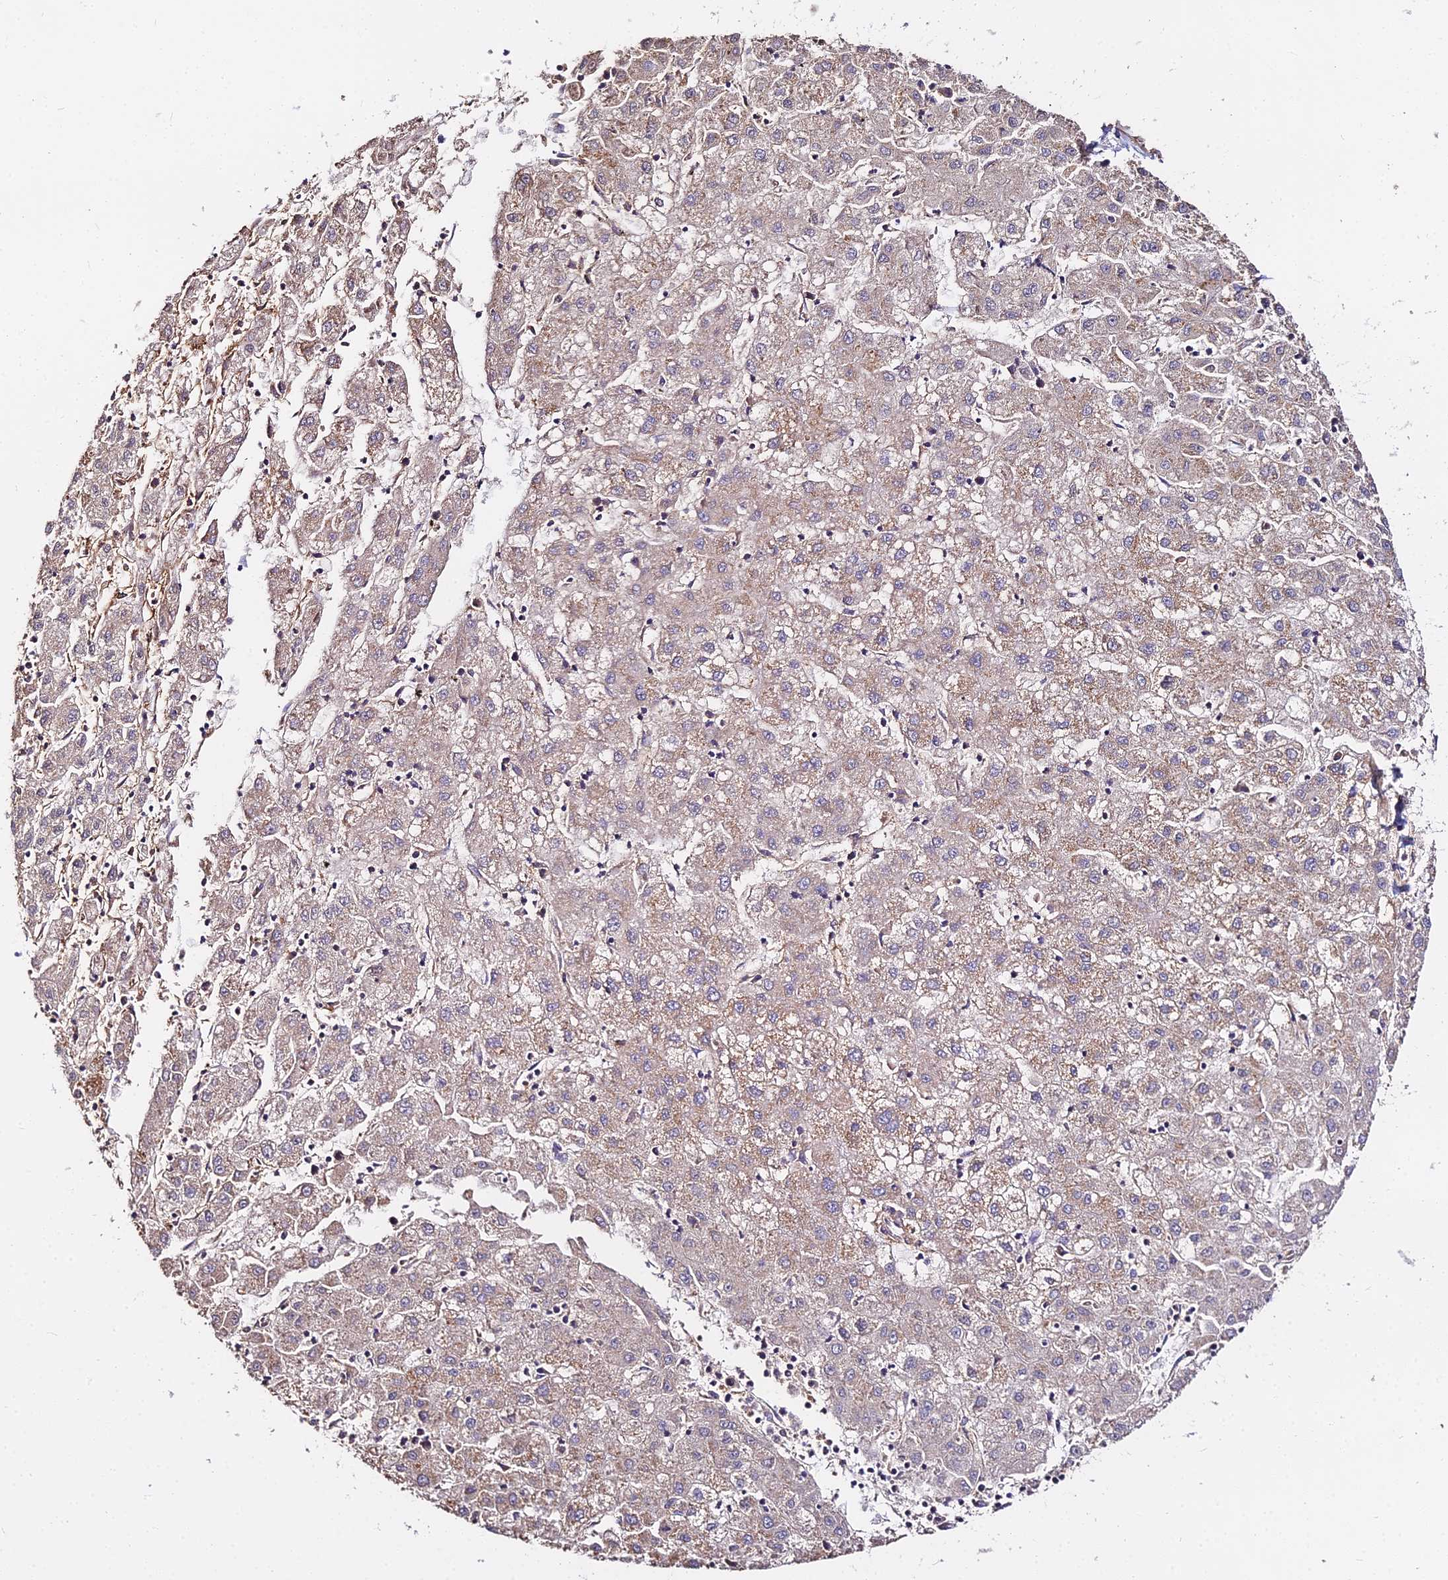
{"staining": {"intensity": "weak", "quantity": "<25%", "location": "cytoplasmic/membranous"}, "tissue": "liver cancer", "cell_type": "Tumor cells", "image_type": "cancer", "snomed": [{"axis": "morphology", "description": "Carcinoma, Hepatocellular, NOS"}, {"axis": "topography", "description": "Liver"}], "caption": "A photomicrograph of human liver hepatocellular carcinoma is negative for staining in tumor cells.", "gene": "METTL13", "patient": {"sex": "male", "age": 72}}